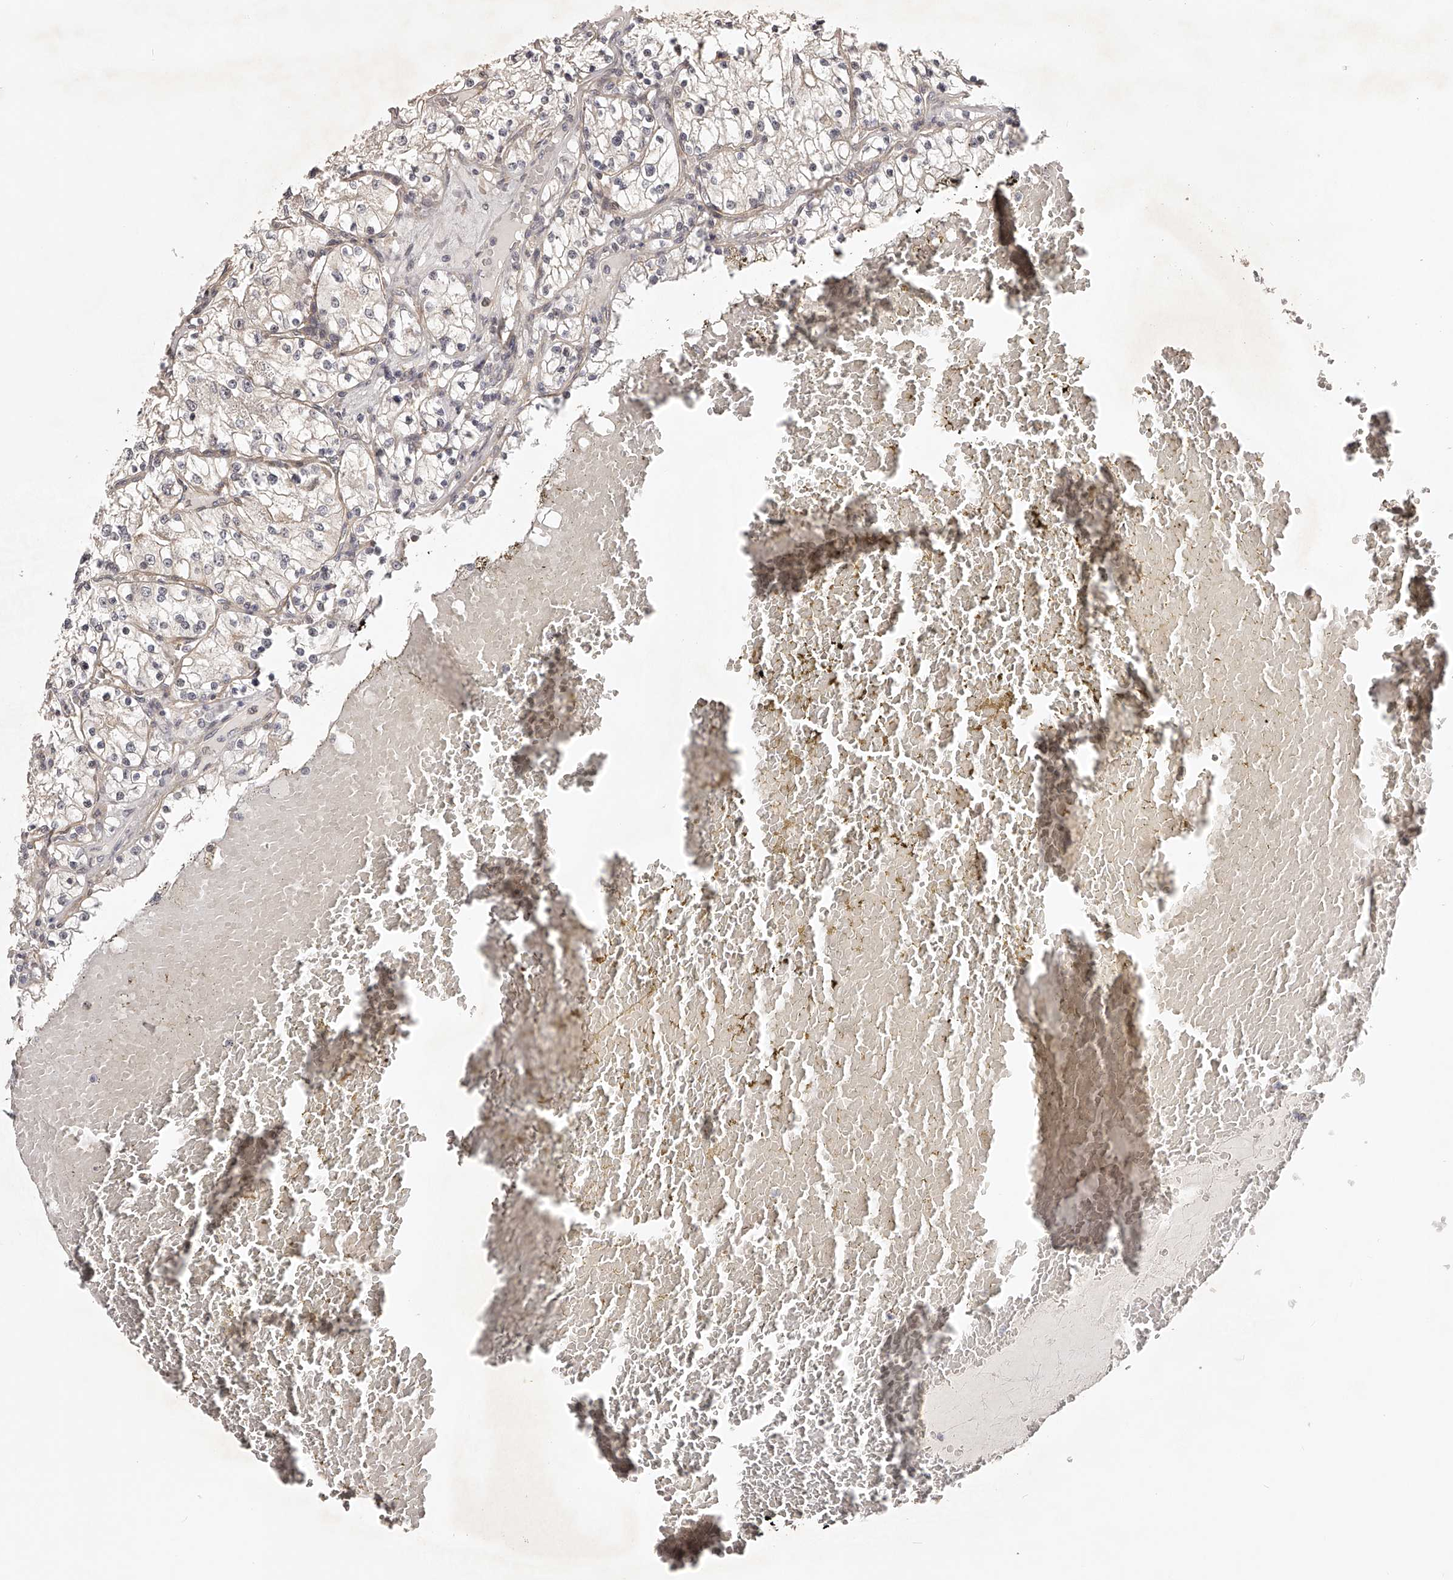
{"staining": {"intensity": "negative", "quantity": "none", "location": "none"}, "tissue": "renal cancer", "cell_type": "Tumor cells", "image_type": "cancer", "snomed": [{"axis": "morphology", "description": "Normal tissue, NOS"}, {"axis": "morphology", "description": "Adenocarcinoma, NOS"}, {"axis": "topography", "description": "Kidney"}], "caption": "A high-resolution micrograph shows immunohistochemistry staining of renal cancer, which shows no significant expression in tumor cells.", "gene": "ZNF582", "patient": {"sex": "male", "age": 68}}